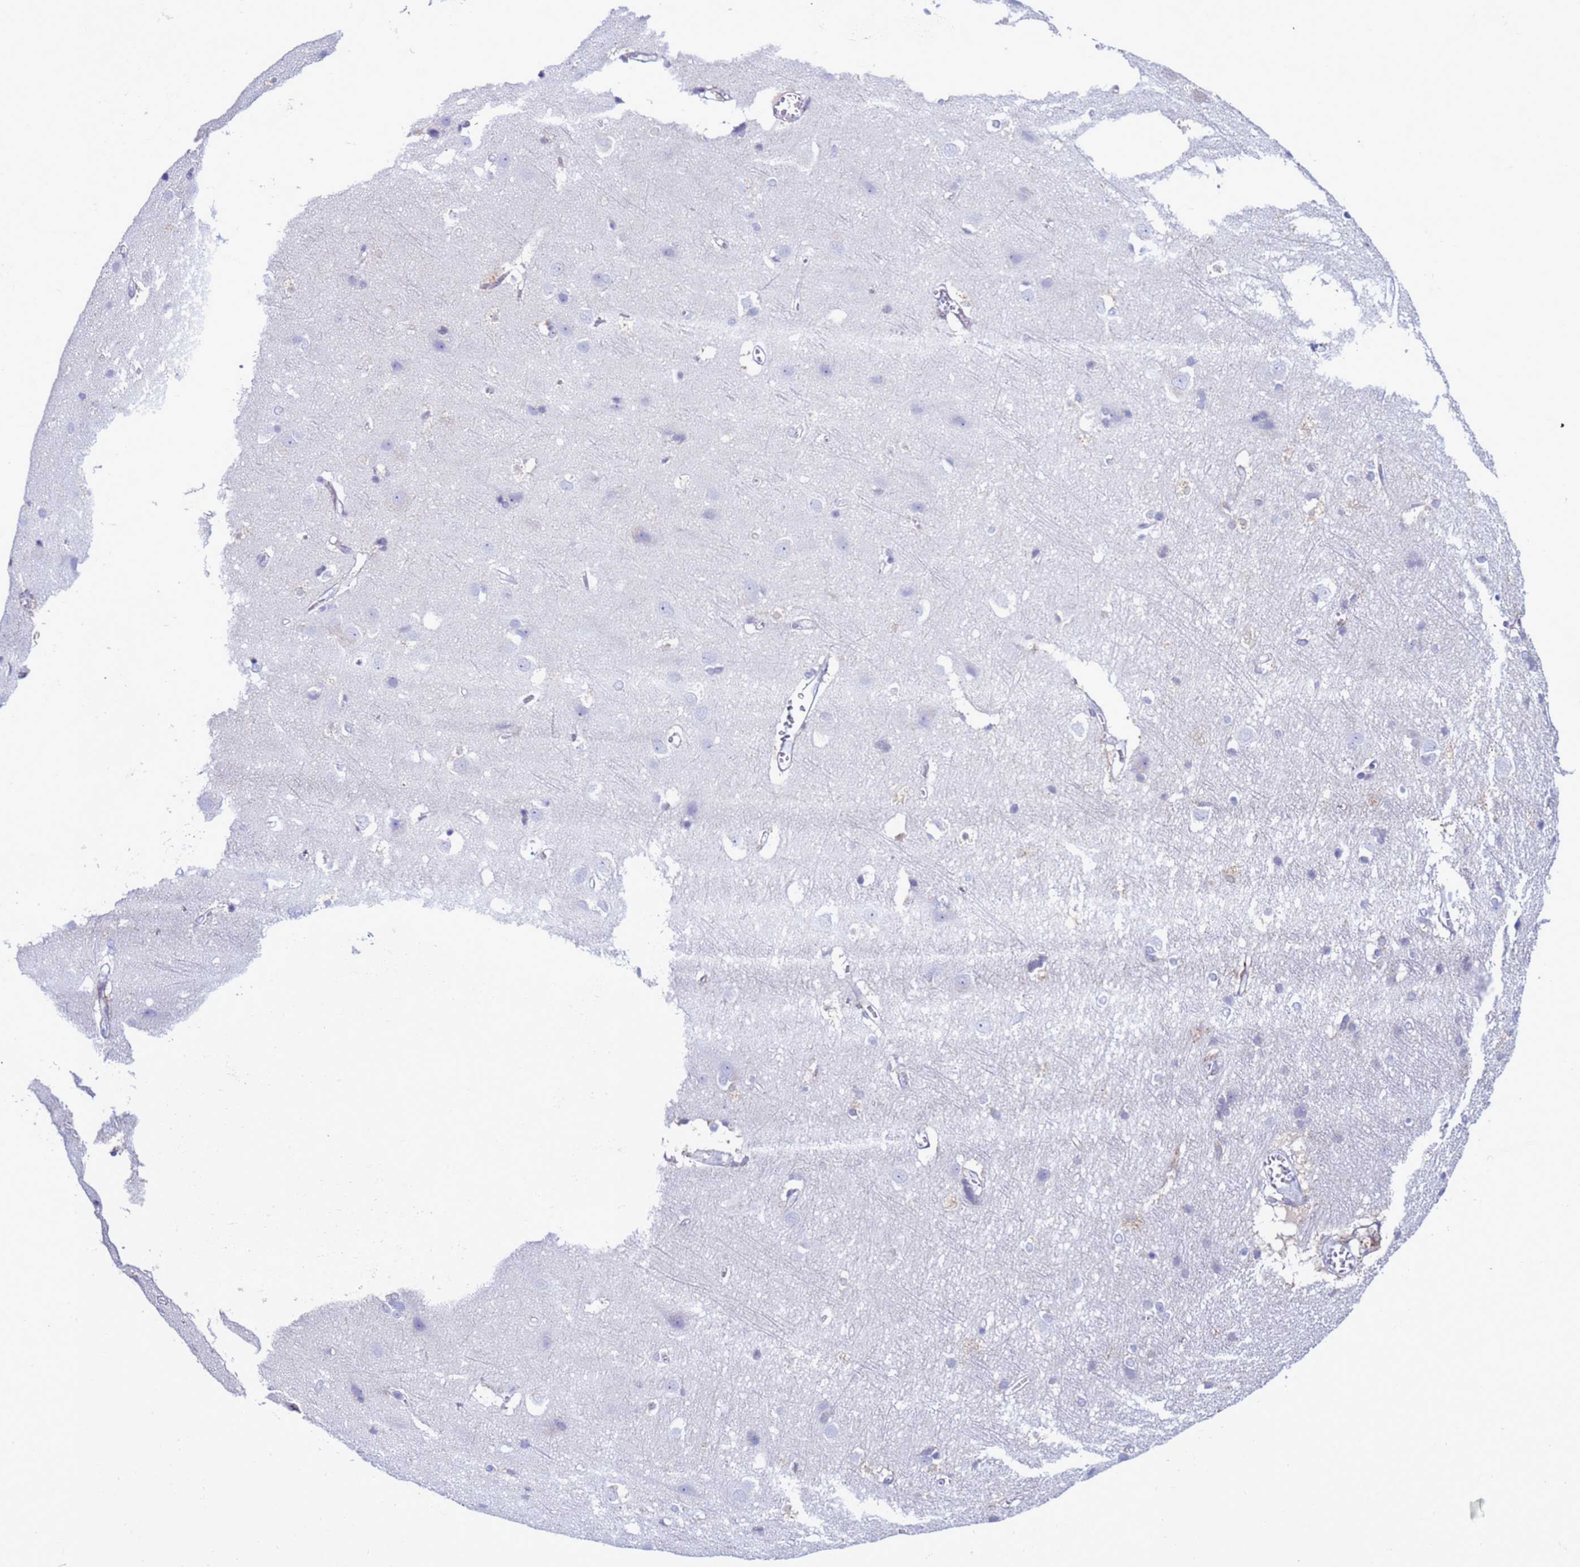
{"staining": {"intensity": "negative", "quantity": "none", "location": "none"}, "tissue": "cerebral cortex", "cell_type": "Endothelial cells", "image_type": "normal", "snomed": [{"axis": "morphology", "description": "Normal tissue, NOS"}, {"axis": "topography", "description": "Cerebral cortex"}], "caption": "A histopathology image of human cerebral cortex is negative for staining in endothelial cells. Brightfield microscopy of IHC stained with DAB (brown) and hematoxylin (blue), captured at high magnification.", "gene": "ABHD17B", "patient": {"sex": "male", "age": 54}}